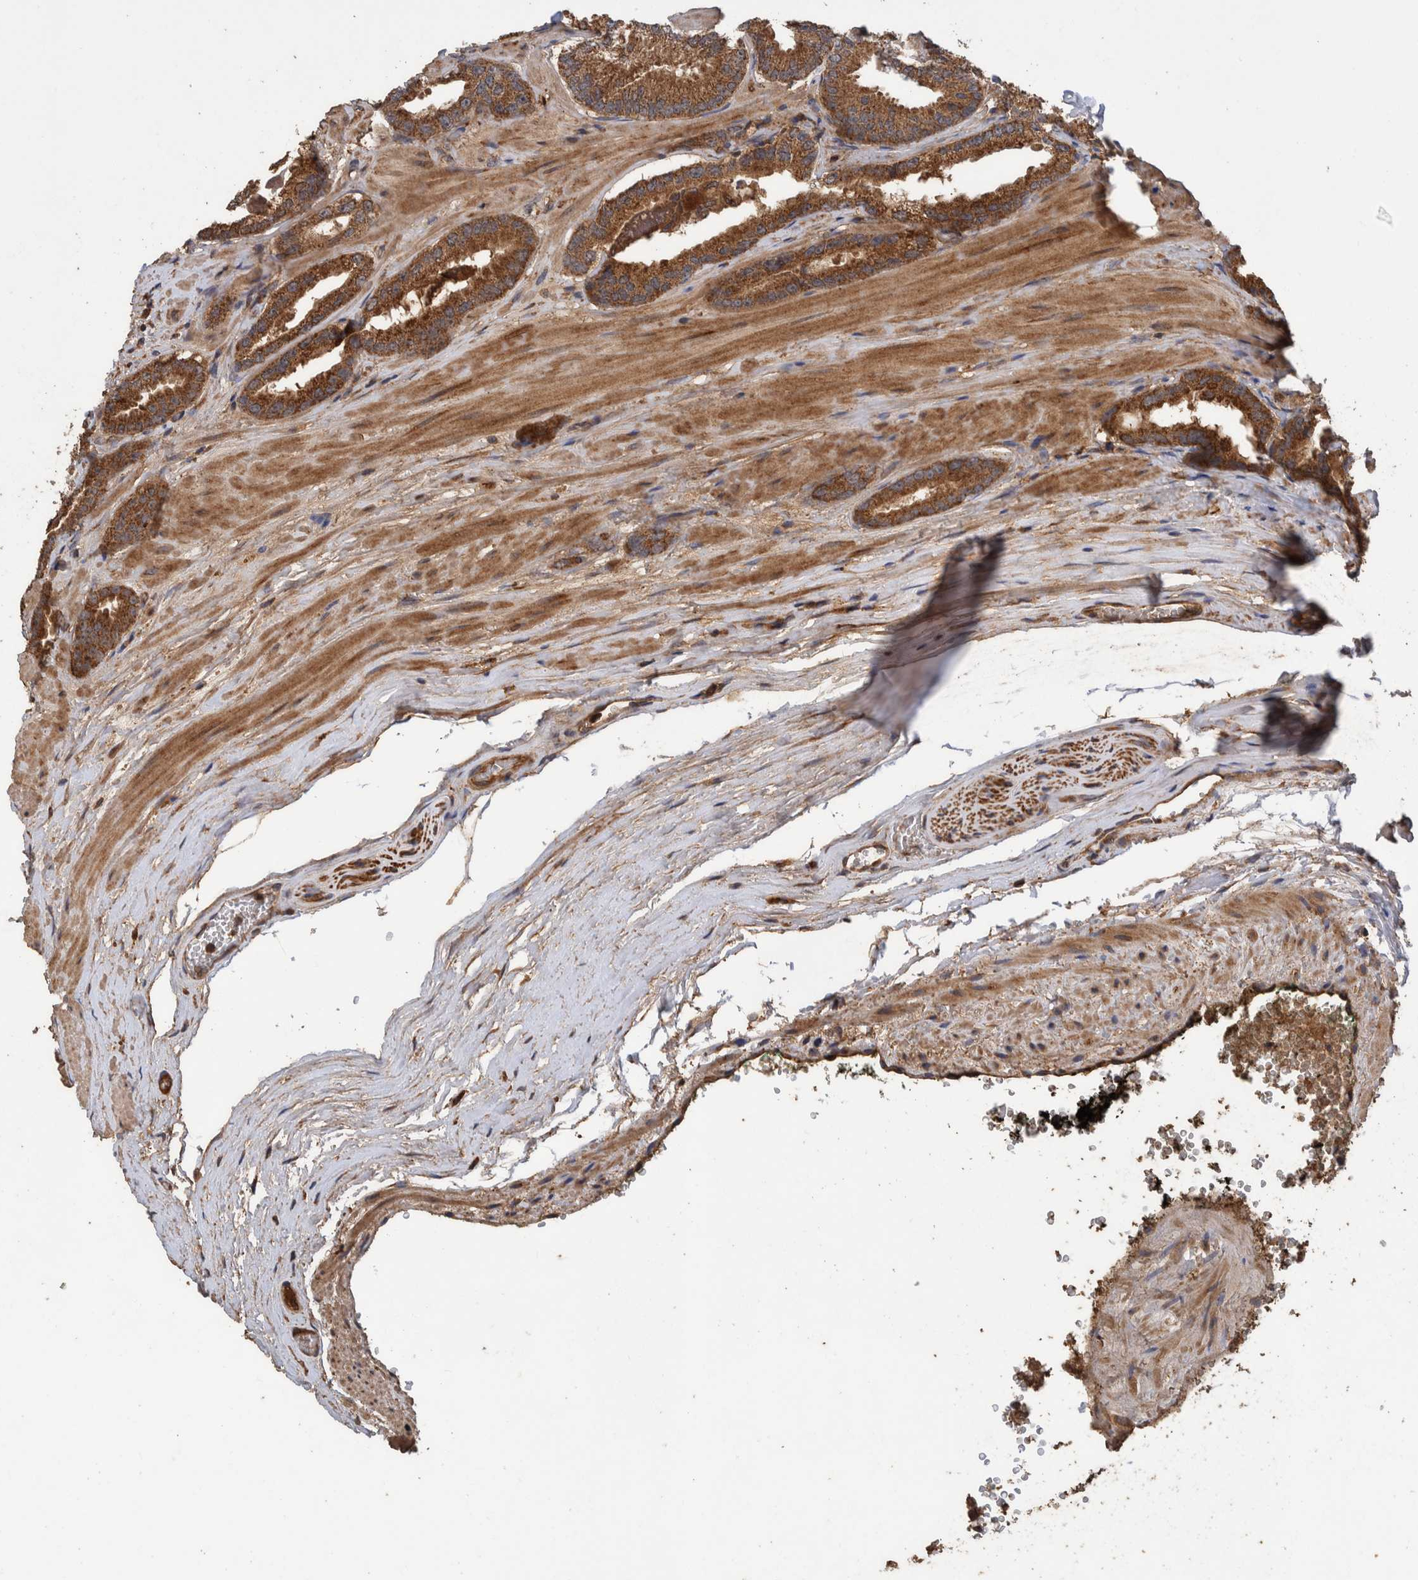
{"staining": {"intensity": "strong", "quantity": ">75%", "location": "cytoplasmic/membranous"}, "tissue": "prostate cancer", "cell_type": "Tumor cells", "image_type": "cancer", "snomed": [{"axis": "morphology", "description": "Adenocarcinoma, Low grade"}, {"axis": "topography", "description": "Prostate"}], "caption": "Human adenocarcinoma (low-grade) (prostate) stained with a brown dye exhibits strong cytoplasmic/membranous positive expression in about >75% of tumor cells.", "gene": "TRIM16", "patient": {"sex": "male", "age": 51}}